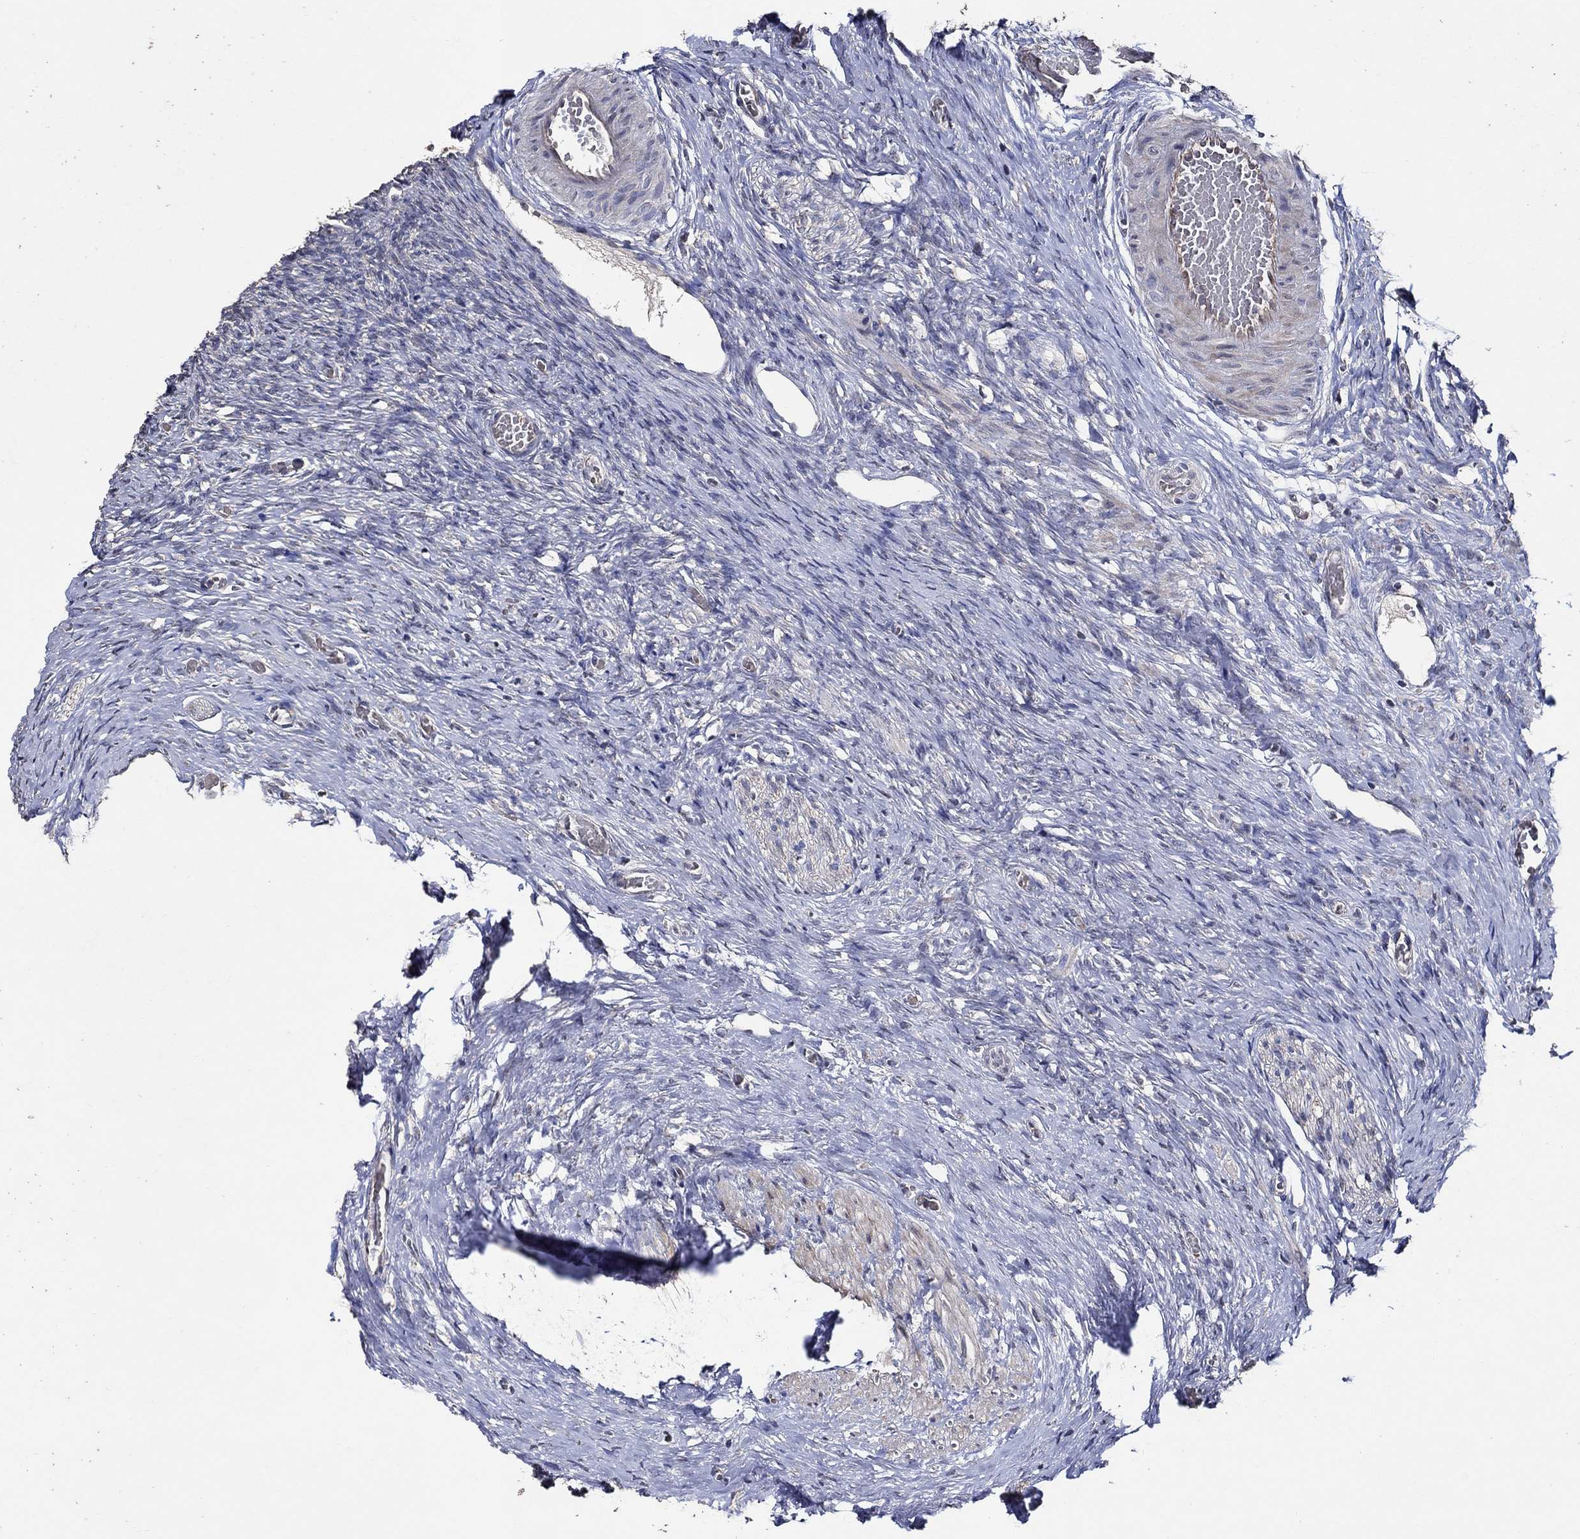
{"staining": {"intensity": "negative", "quantity": "none", "location": "none"}, "tissue": "ovary", "cell_type": "Ovarian stroma cells", "image_type": "normal", "snomed": [{"axis": "morphology", "description": "Normal tissue, NOS"}, {"axis": "topography", "description": "Ovary"}], "caption": "The micrograph reveals no staining of ovarian stroma cells in unremarkable ovary.", "gene": "HAP1", "patient": {"sex": "female", "age": 27}}